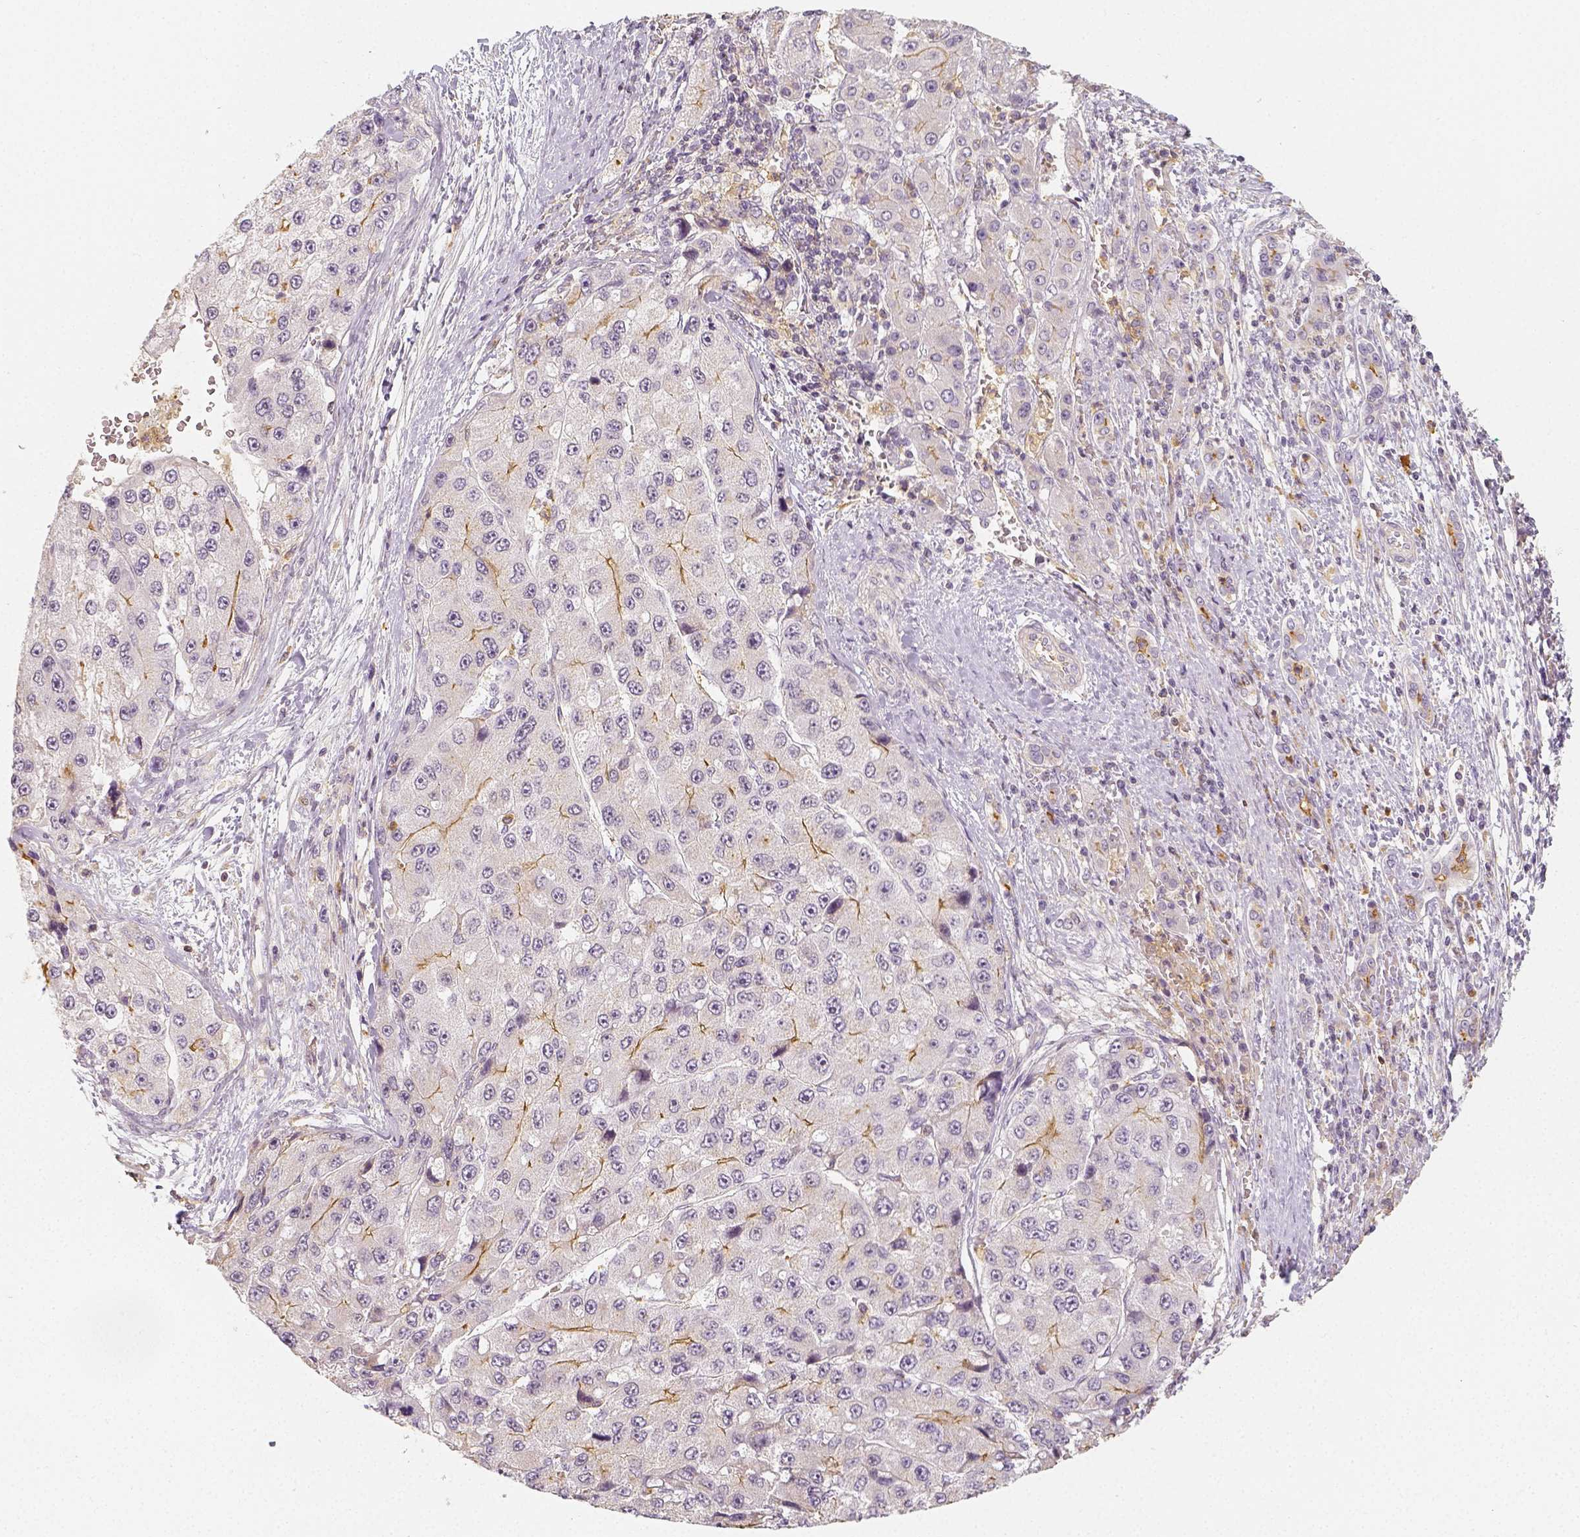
{"staining": {"intensity": "negative", "quantity": "none", "location": "none"}, "tissue": "liver cancer", "cell_type": "Tumor cells", "image_type": "cancer", "snomed": [{"axis": "morphology", "description": "Carcinoma, Hepatocellular, NOS"}, {"axis": "topography", "description": "Liver"}], "caption": "Tumor cells are negative for protein expression in human liver cancer.", "gene": "PTPRJ", "patient": {"sex": "female", "age": 73}}